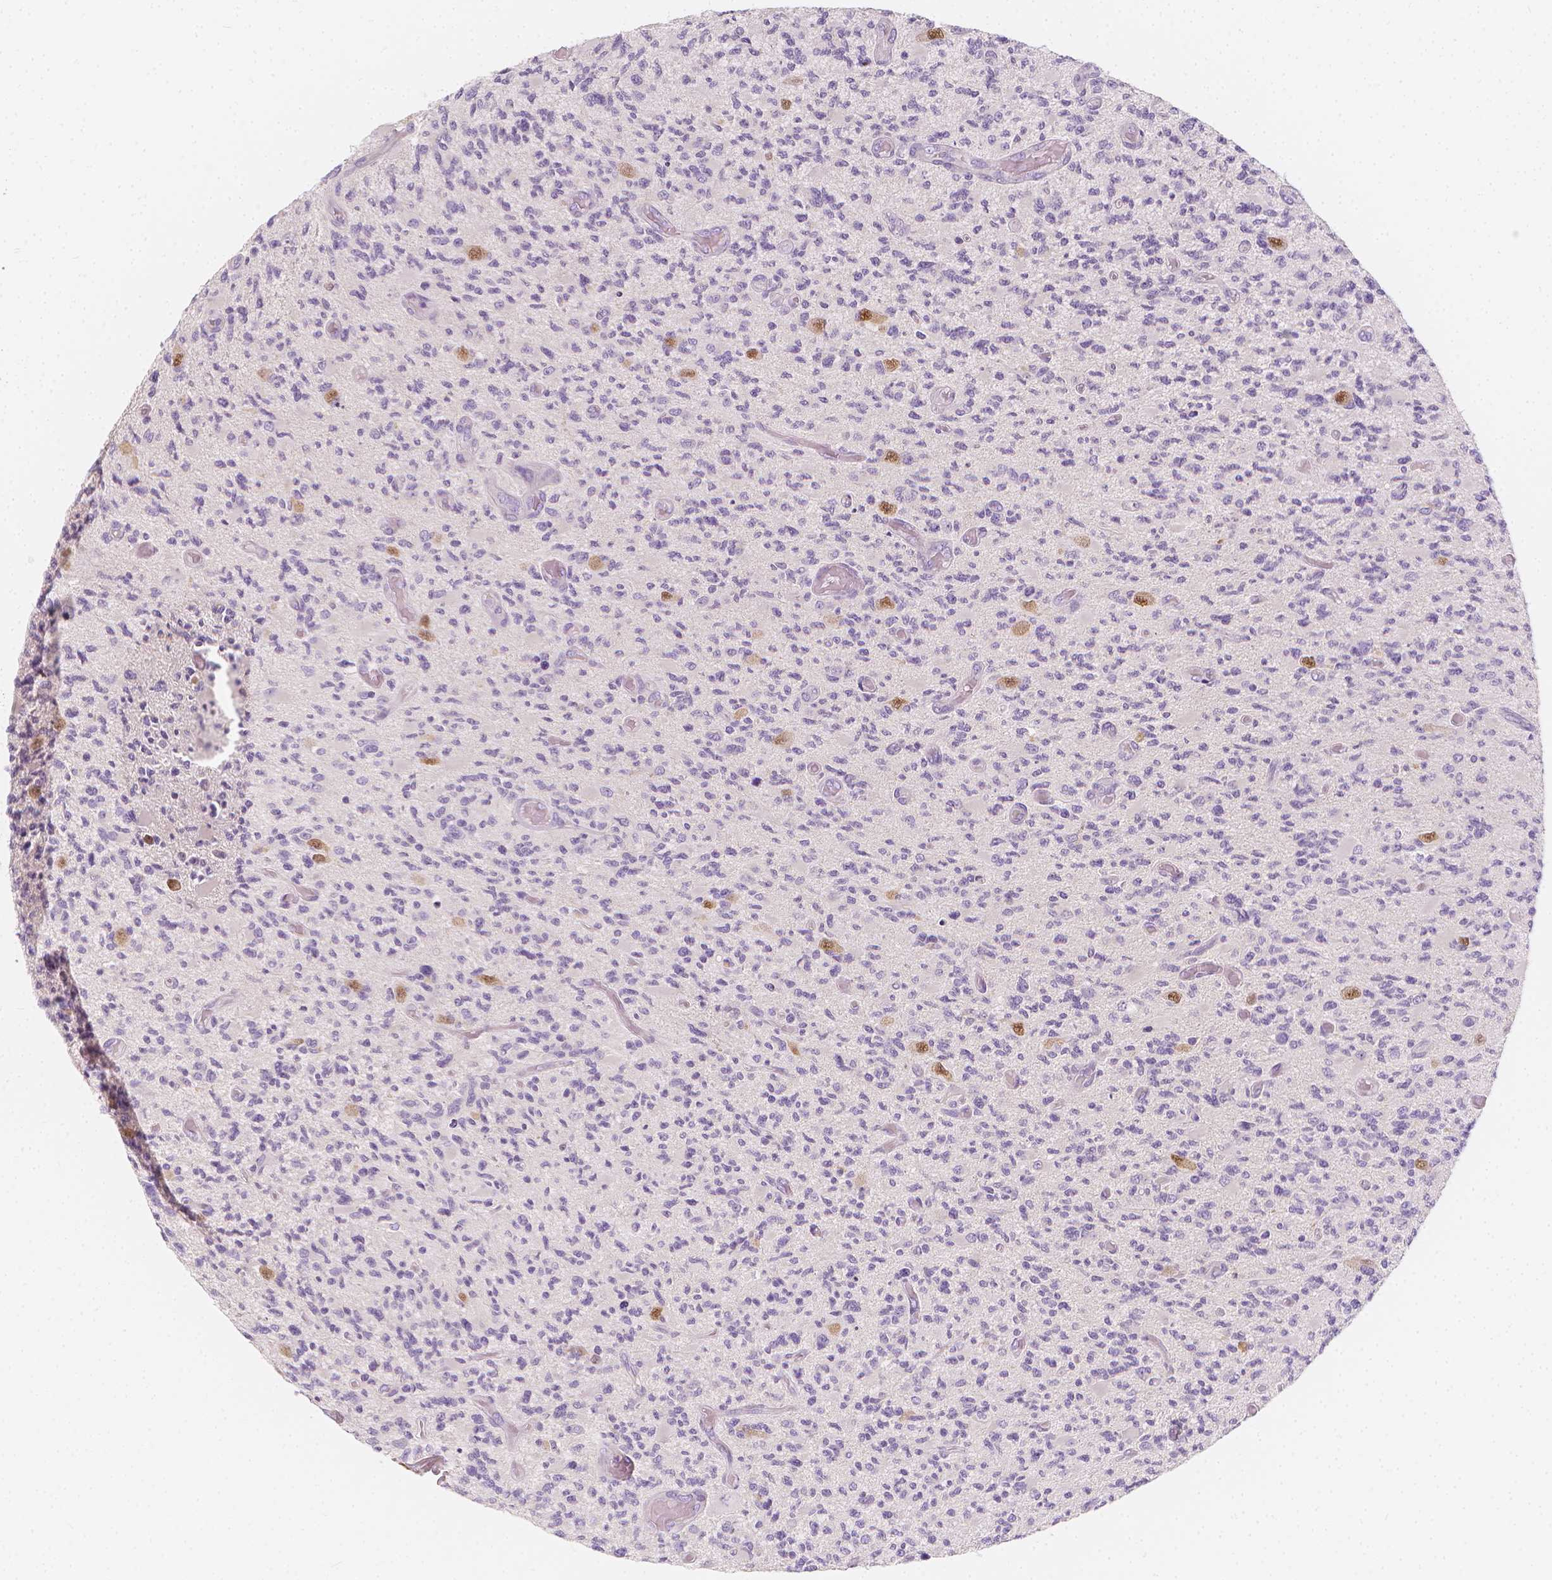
{"staining": {"intensity": "moderate", "quantity": "<25%", "location": "nuclear"}, "tissue": "glioma", "cell_type": "Tumor cells", "image_type": "cancer", "snomed": [{"axis": "morphology", "description": "Glioma, malignant, High grade"}, {"axis": "topography", "description": "Brain"}], "caption": "There is low levels of moderate nuclear expression in tumor cells of glioma, as demonstrated by immunohistochemical staining (brown color).", "gene": "RBFOX1", "patient": {"sex": "female", "age": 63}}